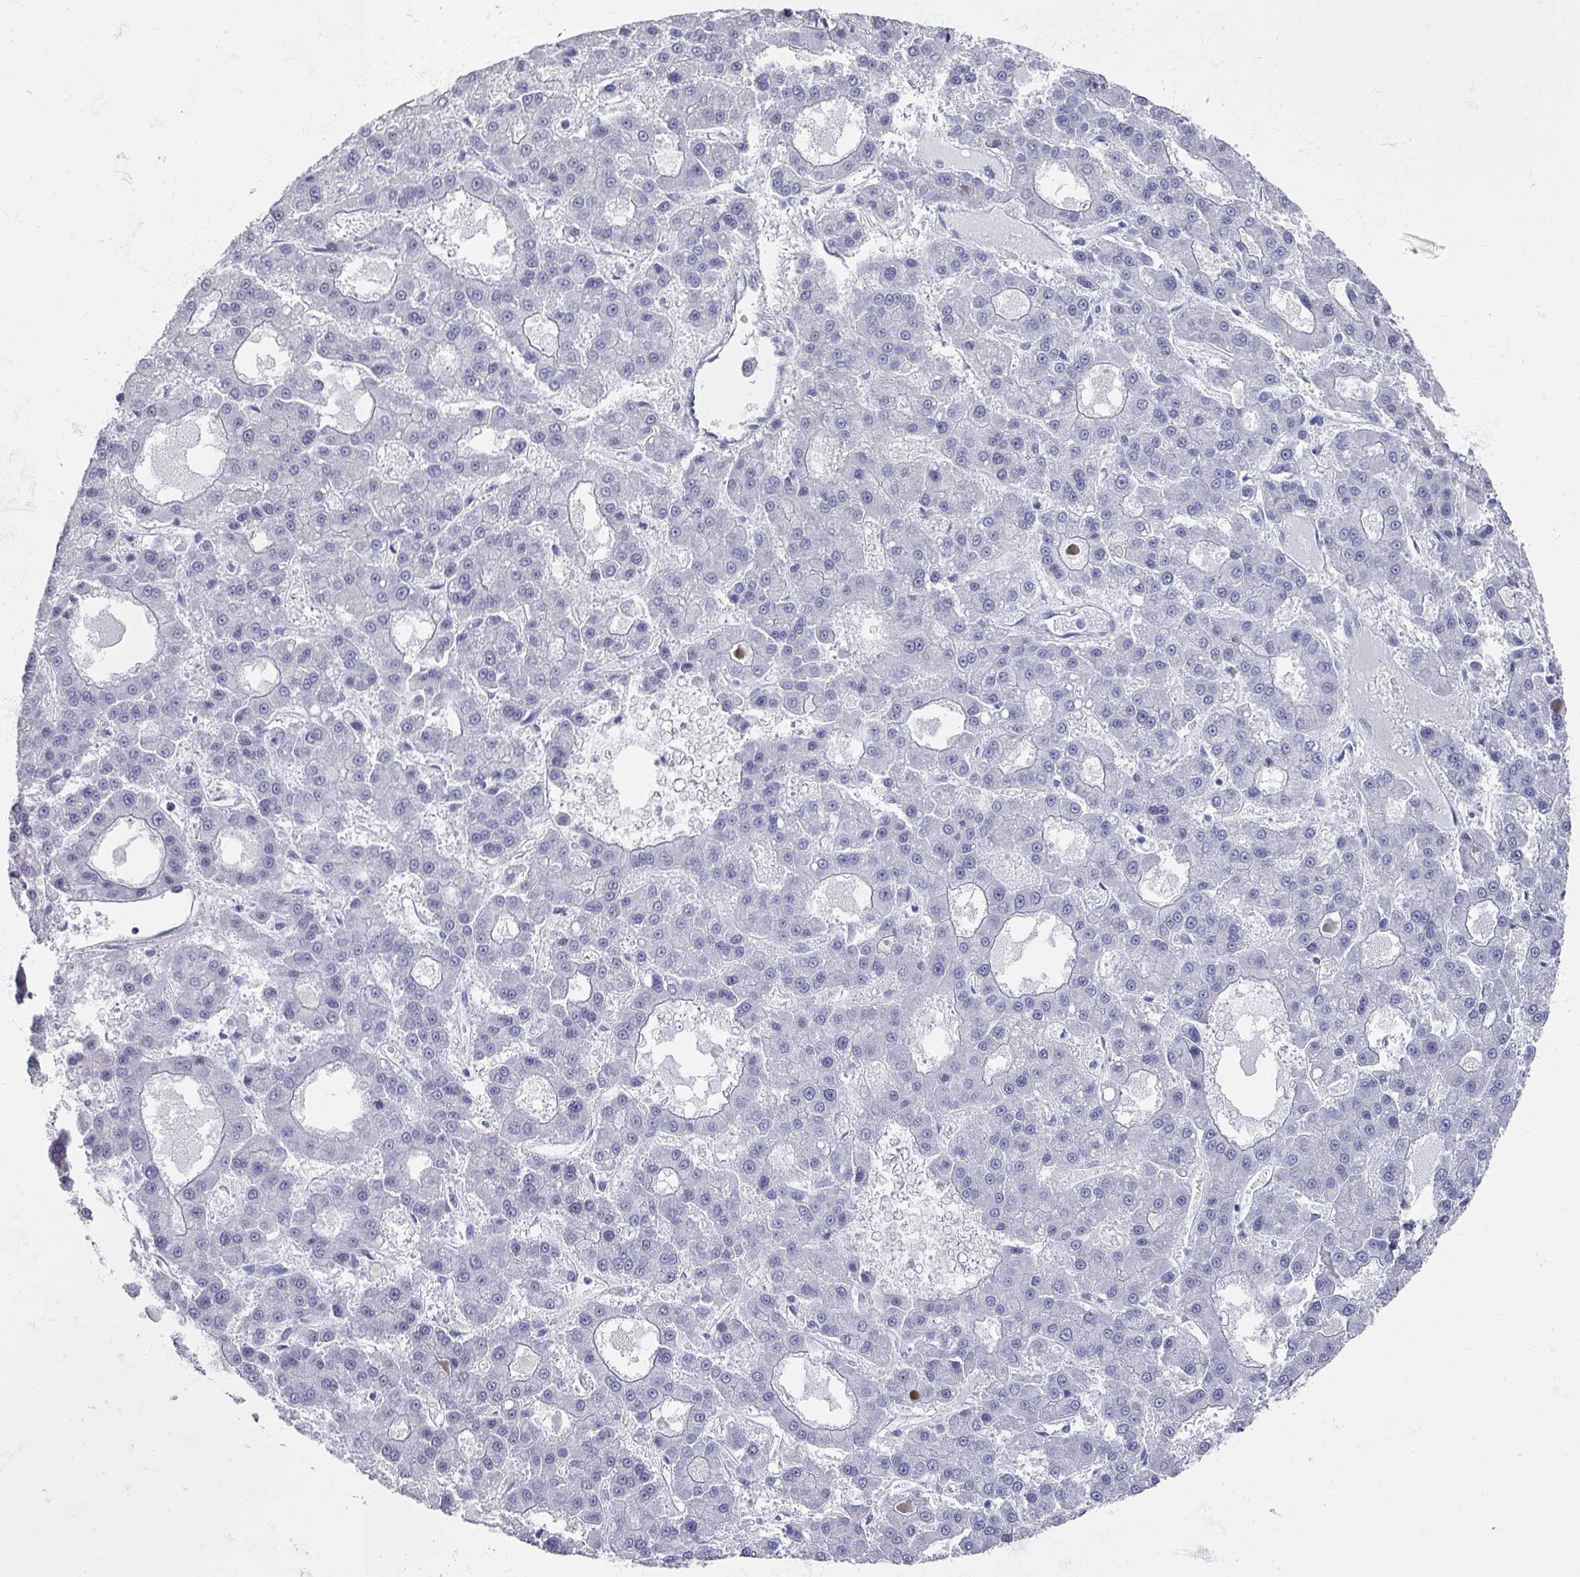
{"staining": {"intensity": "negative", "quantity": "none", "location": "none"}, "tissue": "liver cancer", "cell_type": "Tumor cells", "image_type": "cancer", "snomed": [{"axis": "morphology", "description": "Carcinoma, Hepatocellular, NOS"}, {"axis": "topography", "description": "Liver"}], "caption": "IHC photomicrograph of neoplastic tissue: hepatocellular carcinoma (liver) stained with DAB demonstrates no significant protein positivity in tumor cells. (Stains: DAB immunohistochemistry (IHC) with hematoxylin counter stain, Microscopy: brightfield microscopy at high magnification).", "gene": "OMG", "patient": {"sex": "male", "age": 70}}